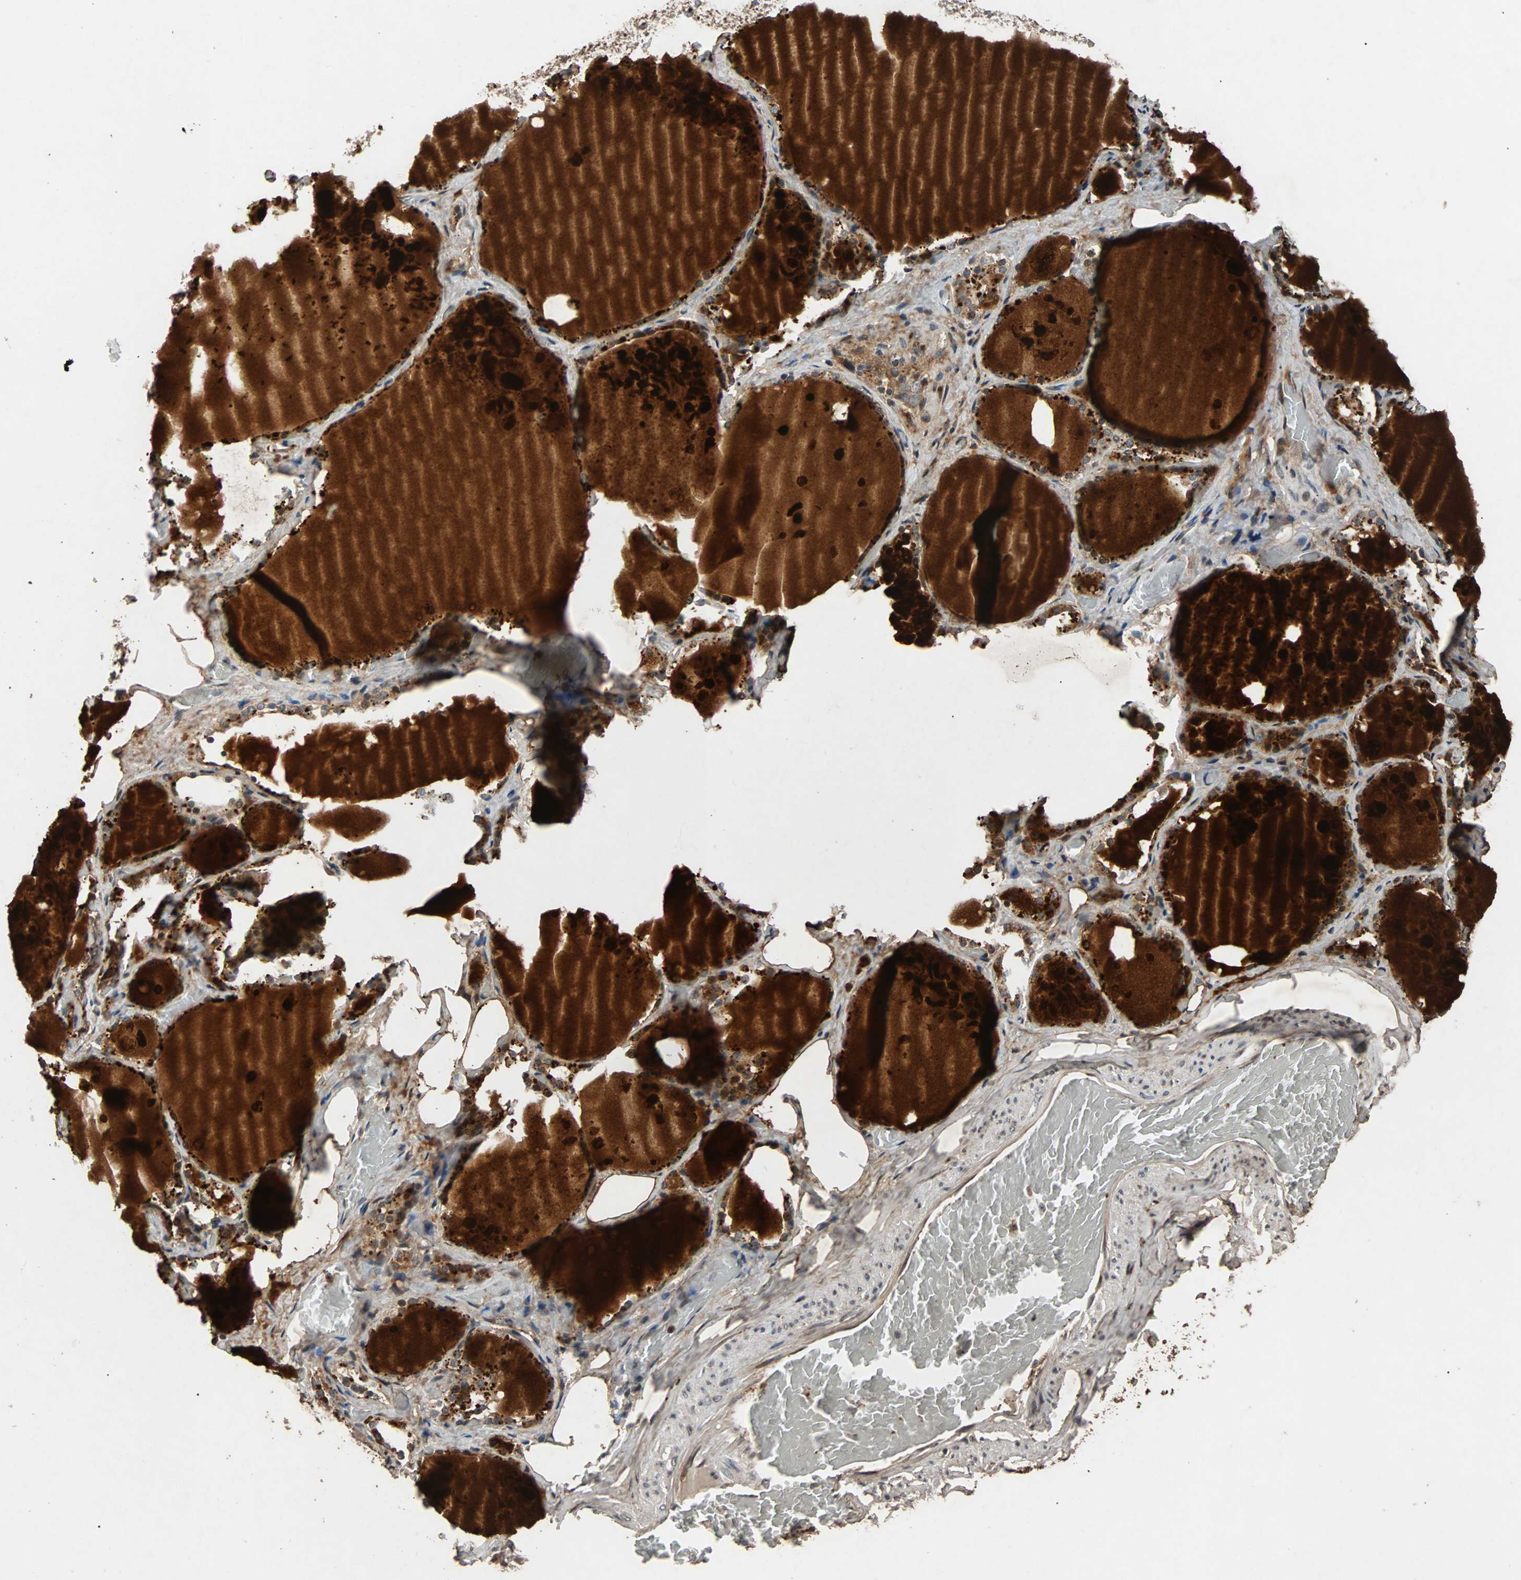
{"staining": {"intensity": "strong", "quantity": ">75%", "location": "cytoplasmic/membranous,nuclear"}, "tissue": "thyroid gland", "cell_type": "Glandular cells", "image_type": "normal", "snomed": [{"axis": "morphology", "description": "Normal tissue, NOS"}, {"axis": "topography", "description": "Thyroid gland"}], "caption": "Immunohistochemical staining of benign thyroid gland displays >75% levels of strong cytoplasmic/membranous,nuclear protein staining in approximately >75% of glandular cells.", "gene": "USP31", "patient": {"sex": "male", "age": 61}}